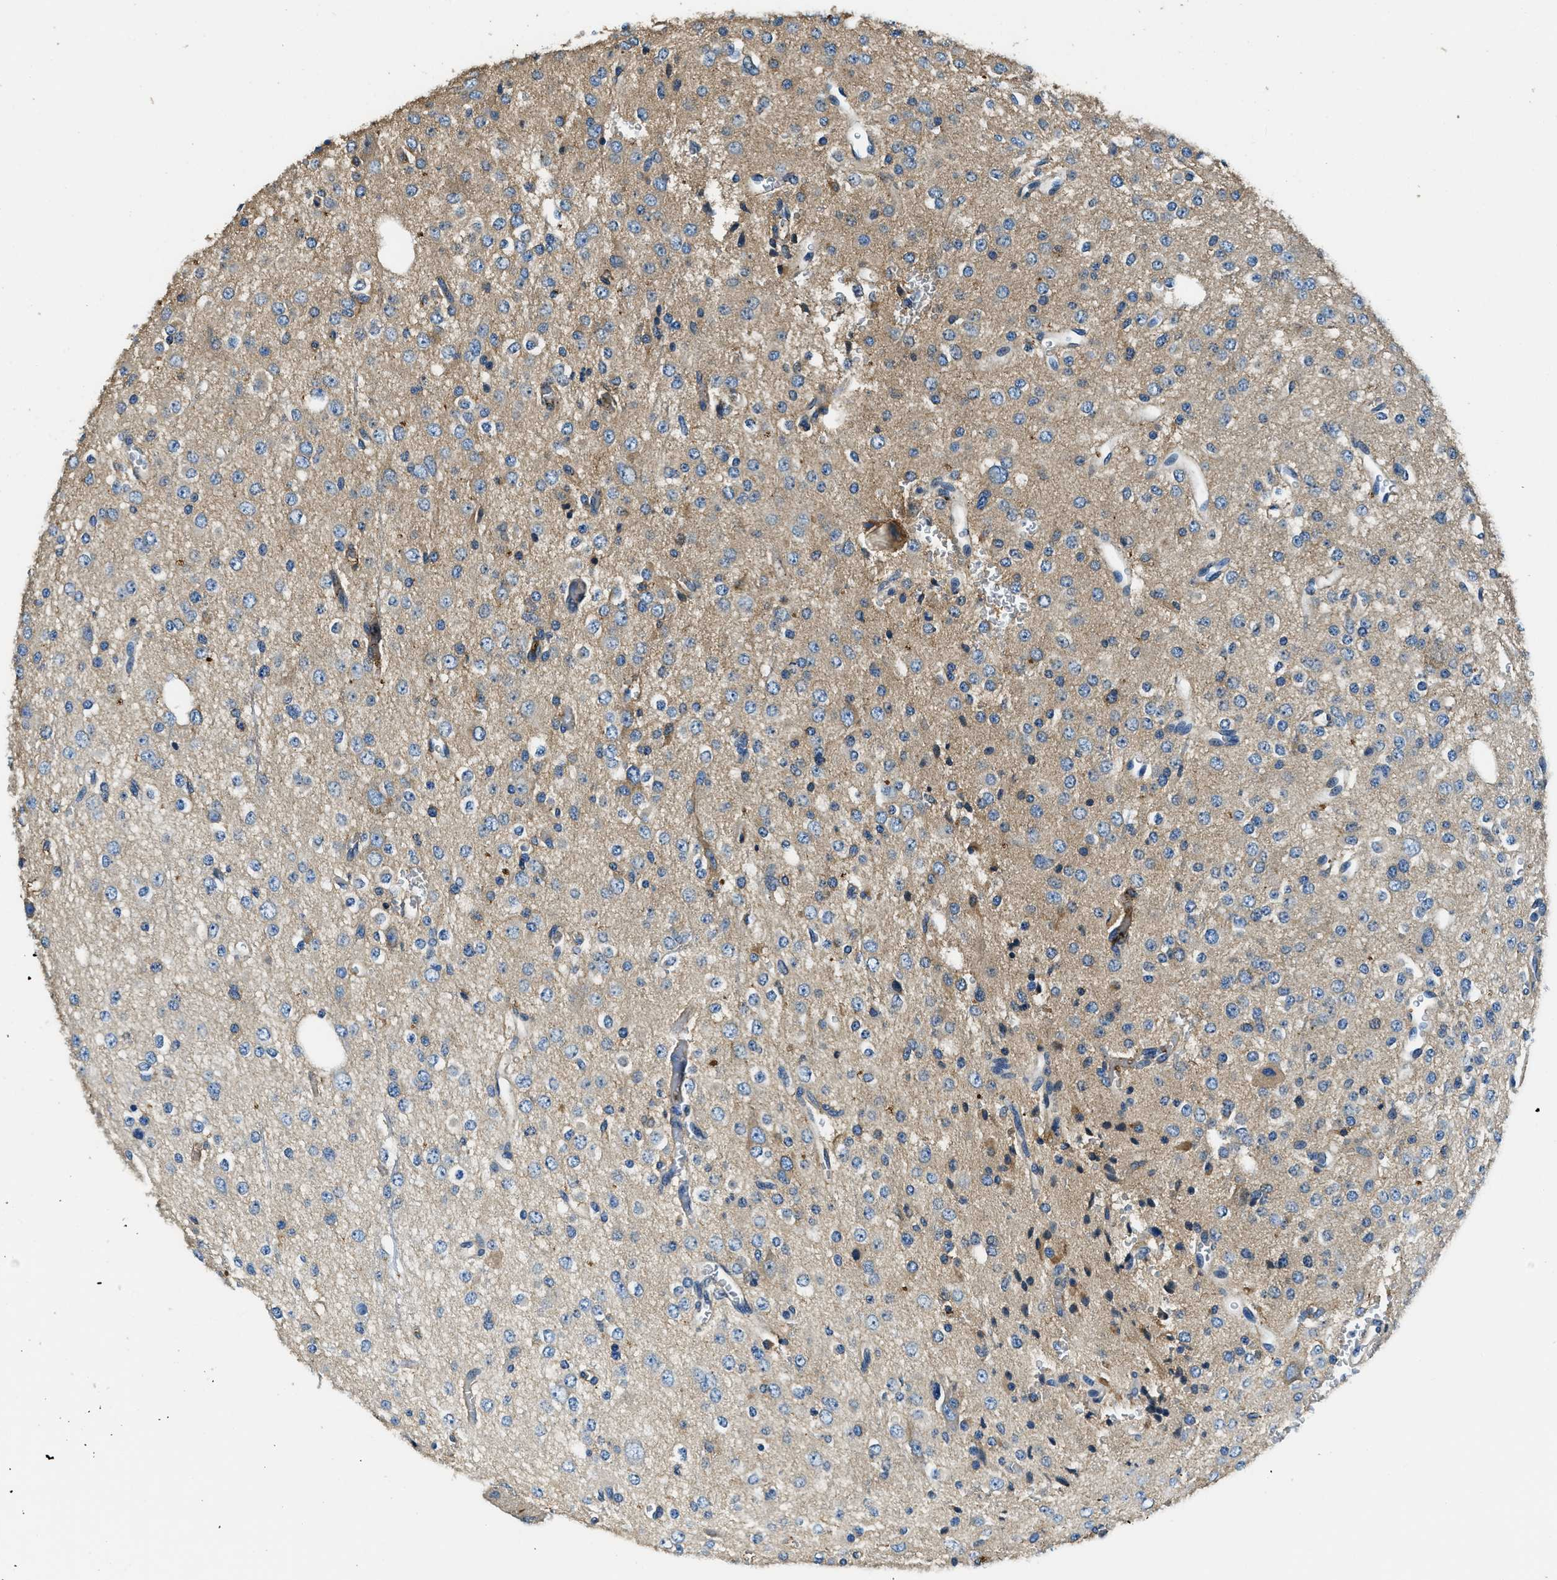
{"staining": {"intensity": "negative", "quantity": "none", "location": "none"}, "tissue": "glioma", "cell_type": "Tumor cells", "image_type": "cancer", "snomed": [{"axis": "morphology", "description": "Glioma, malignant, Low grade"}, {"axis": "topography", "description": "Brain"}], "caption": "Tumor cells are negative for protein expression in human malignant glioma (low-grade).", "gene": "TMEM186", "patient": {"sex": "male", "age": 38}}